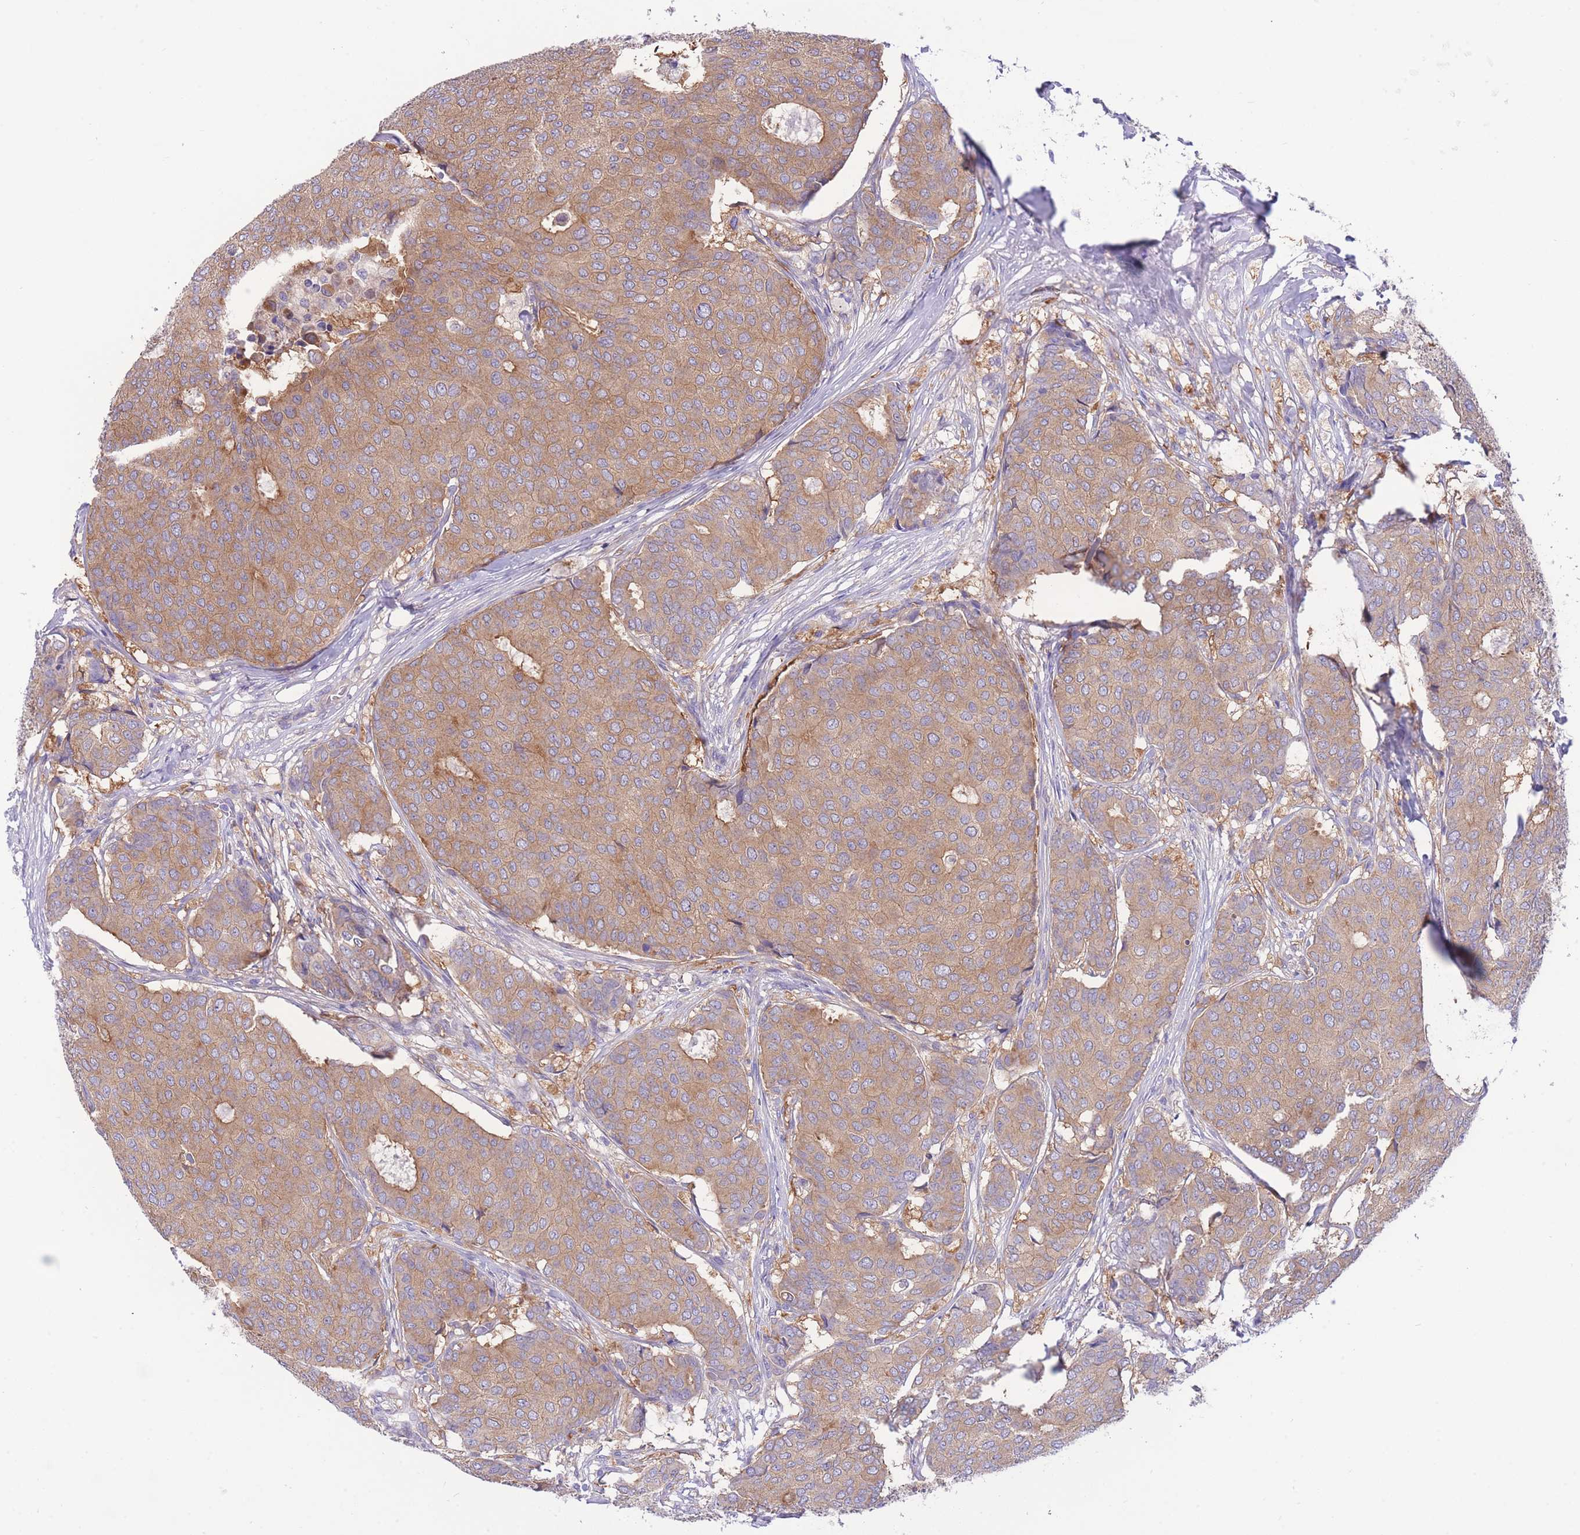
{"staining": {"intensity": "moderate", "quantity": ">75%", "location": "cytoplasmic/membranous"}, "tissue": "breast cancer", "cell_type": "Tumor cells", "image_type": "cancer", "snomed": [{"axis": "morphology", "description": "Duct carcinoma"}, {"axis": "topography", "description": "Breast"}], "caption": "The micrograph demonstrates staining of breast infiltrating ductal carcinoma, revealing moderate cytoplasmic/membranous protein expression (brown color) within tumor cells.", "gene": "NAMPT", "patient": {"sex": "female", "age": 75}}